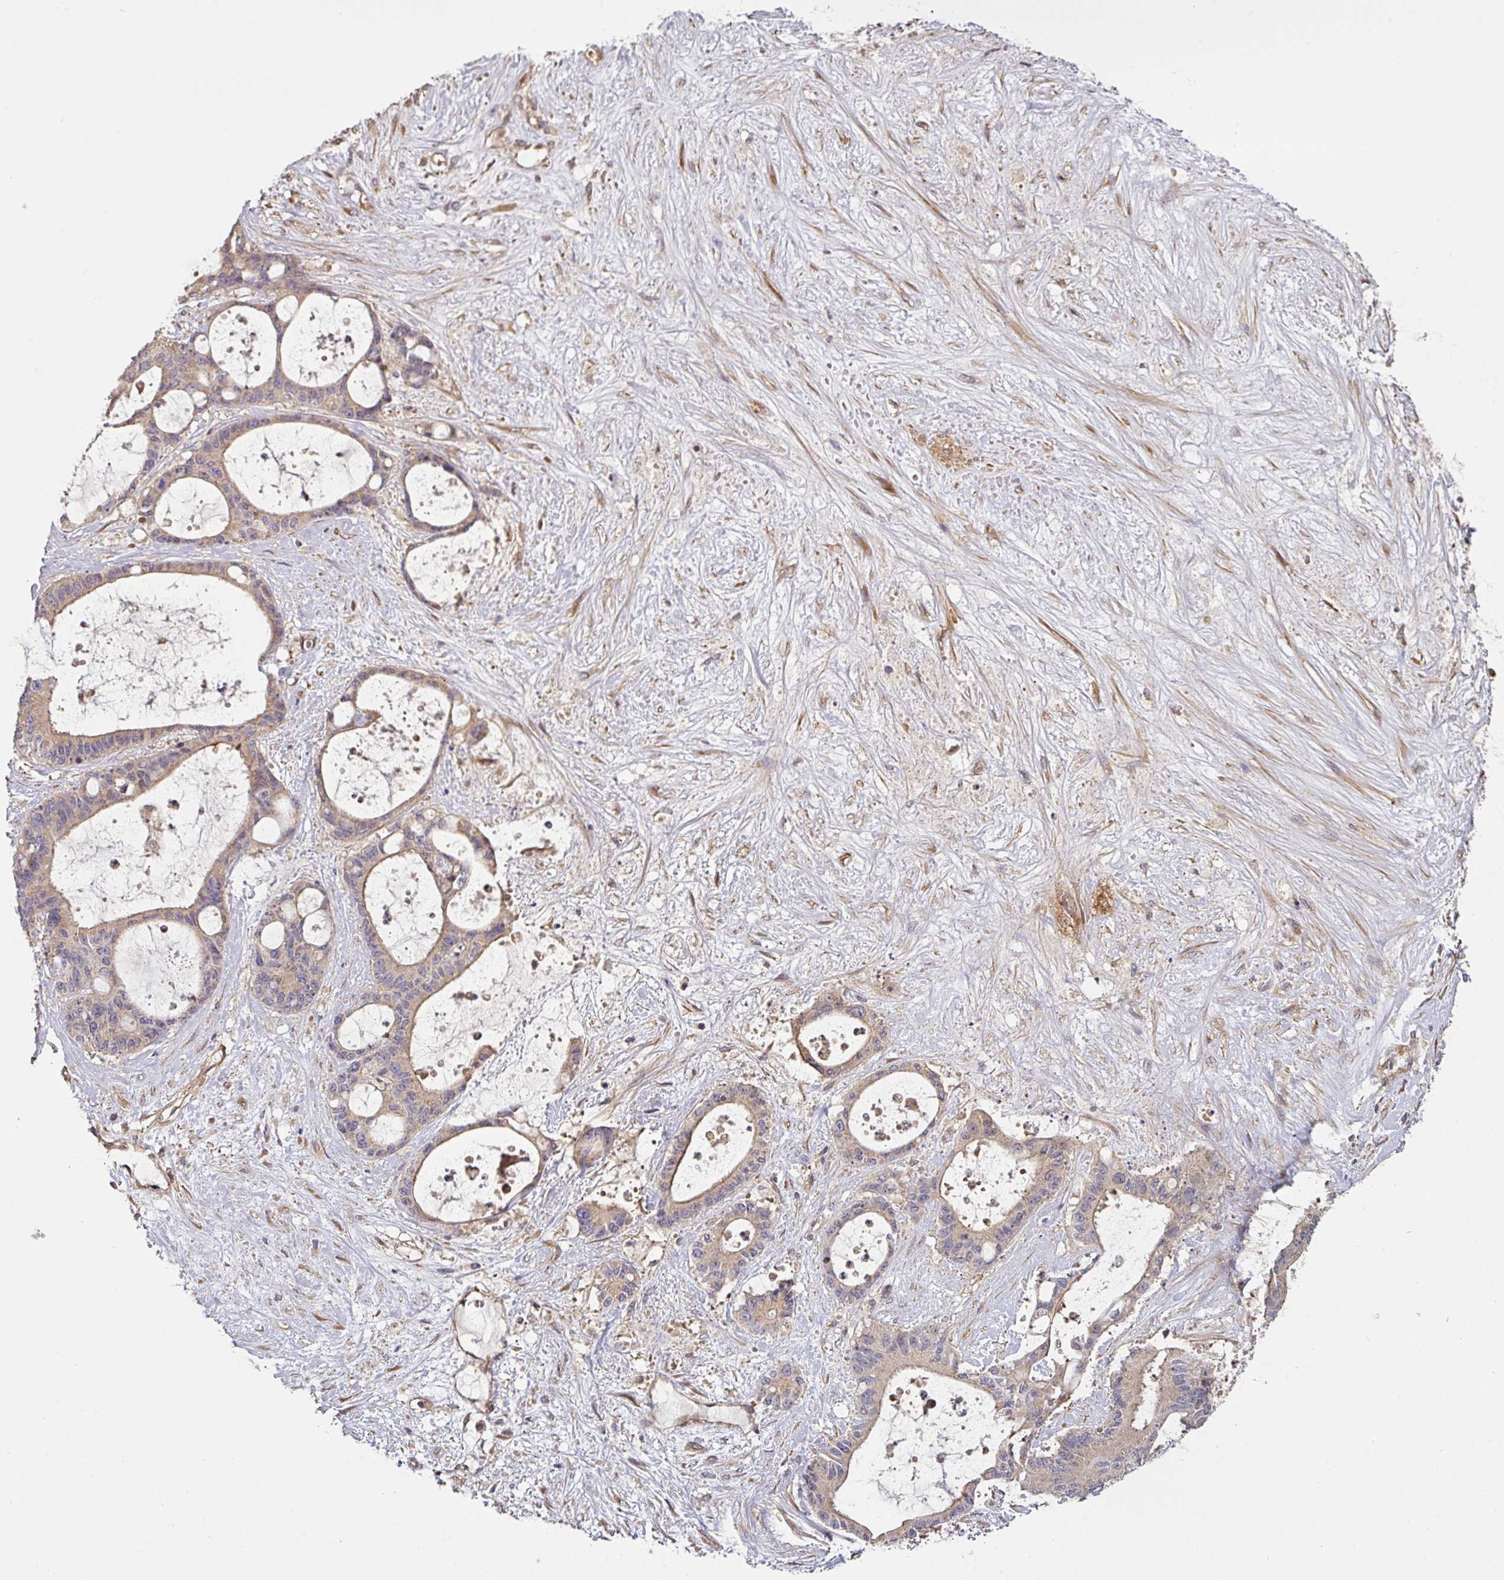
{"staining": {"intensity": "weak", "quantity": "25%-75%", "location": "cytoplasmic/membranous"}, "tissue": "liver cancer", "cell_type": "Tumor cells", "image_type": "cancer", "snomed": [{"axis": "morphology", "description": "Normal tissue, NOS"}, {"axis": "morphology", "description": "Cholangiocarcinoma"}, {"axis": "topography", "description": "Liver"}, {"axis": "topography", "description": "Peripheral nerve tissue"}], "caption": "Weak cytoplasmic/membranous protein positivity is seen in approximately 25%-75% of tumor cells in liver cancer (cholangiocarcinoma).", "gene": "SIK1", "patient": {"sex": "female", "age": 73}}